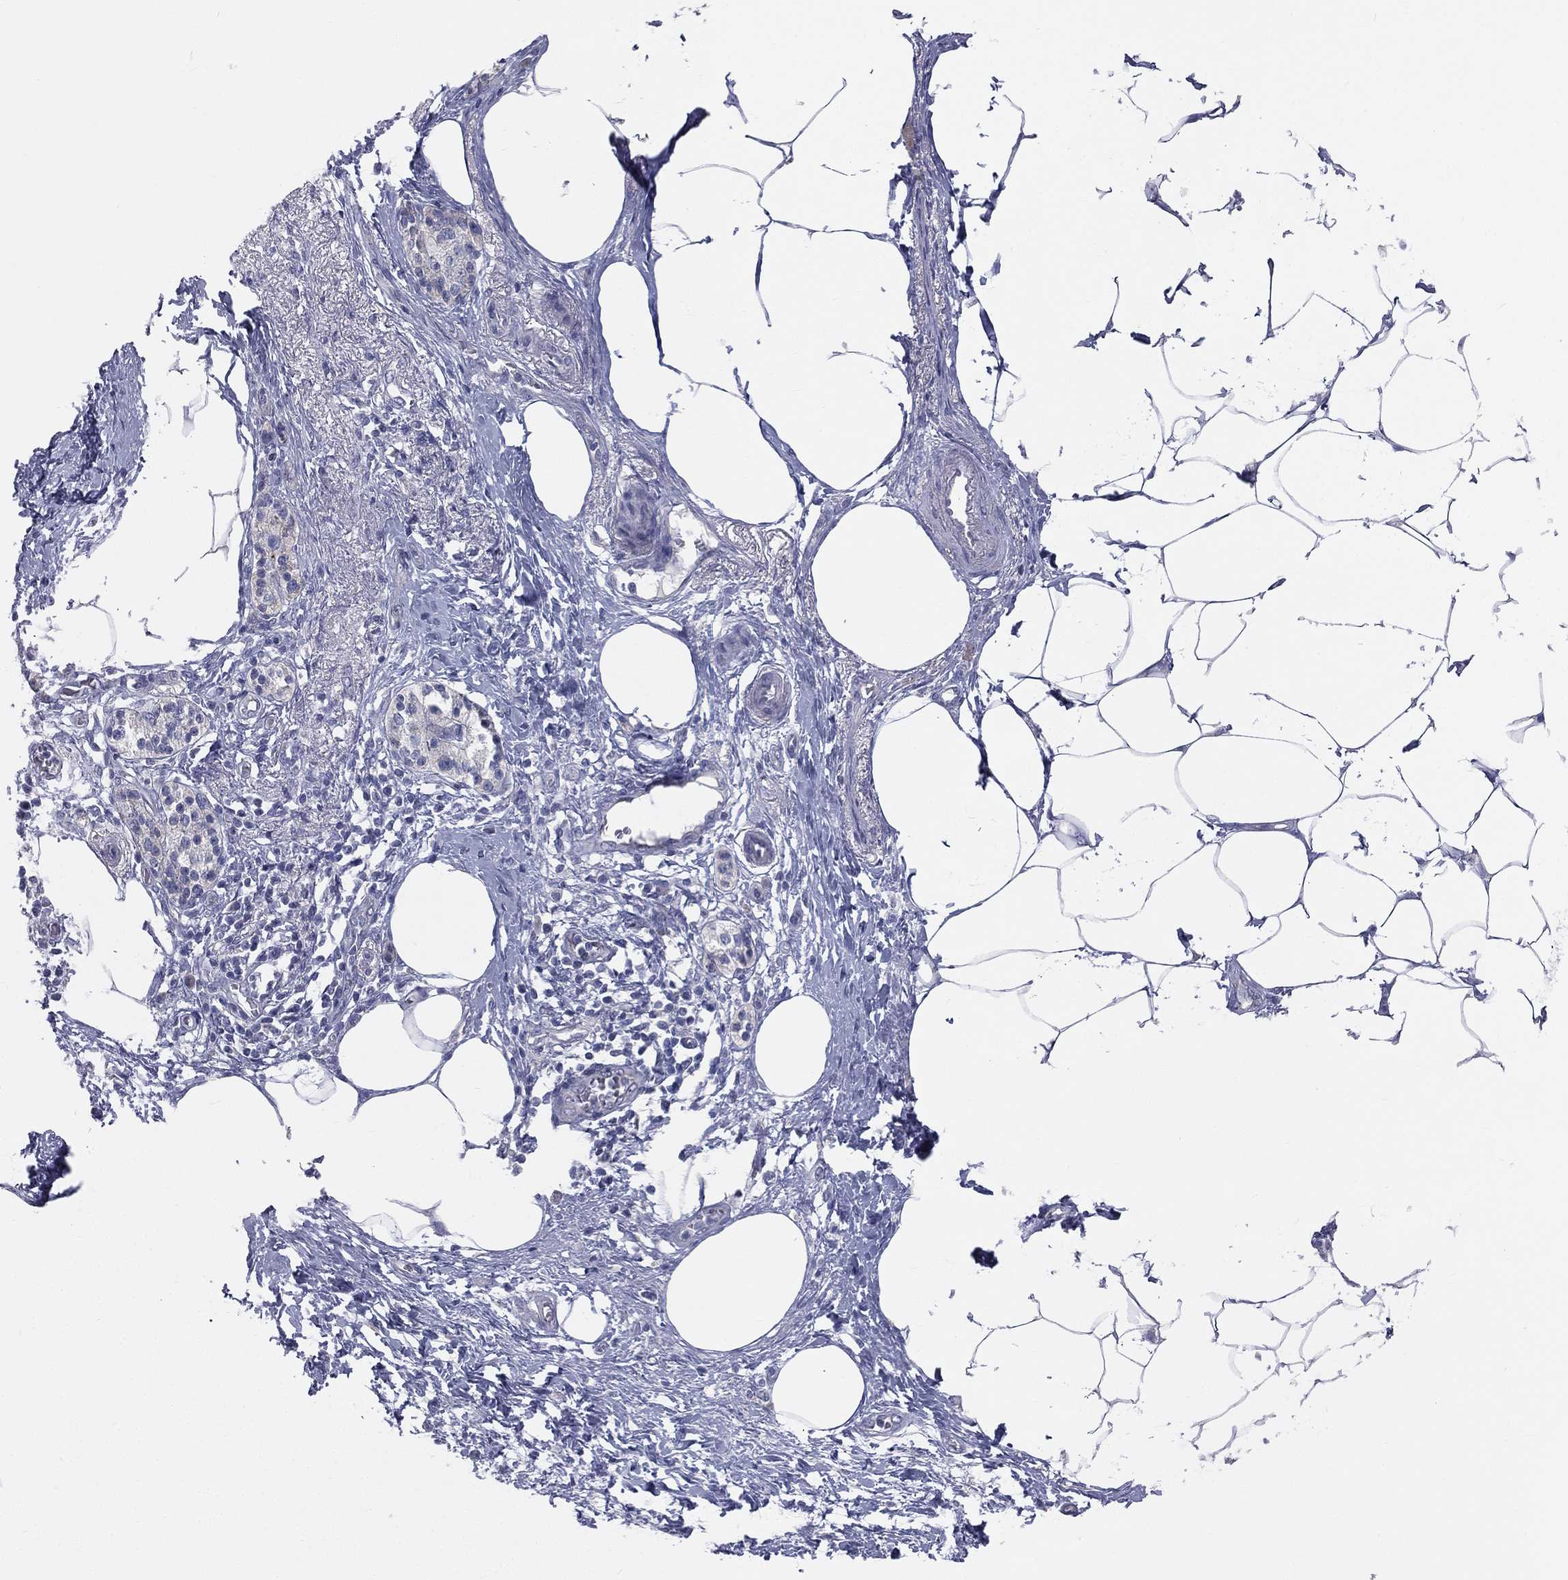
{"staining": {"intensity": "negative", "quantity": "none", "location": "none"}, "tissue": "pancreatic cancer", "cell_type": "Tumor cells", "image_type": "cancer", "snomed": [{"axis": "morphology", "description": "Adenocarcinoma, NOS"}, {"axis": "topography", "description": "Pancreas"}], "caption": "This is a image of immunohistochemistry (IHC) staining of pancreatic adenocarcinoma, which shows no positivity in tumor cells.", "gene": "STK31", "patient": {"sex": "female", "age": 72}}